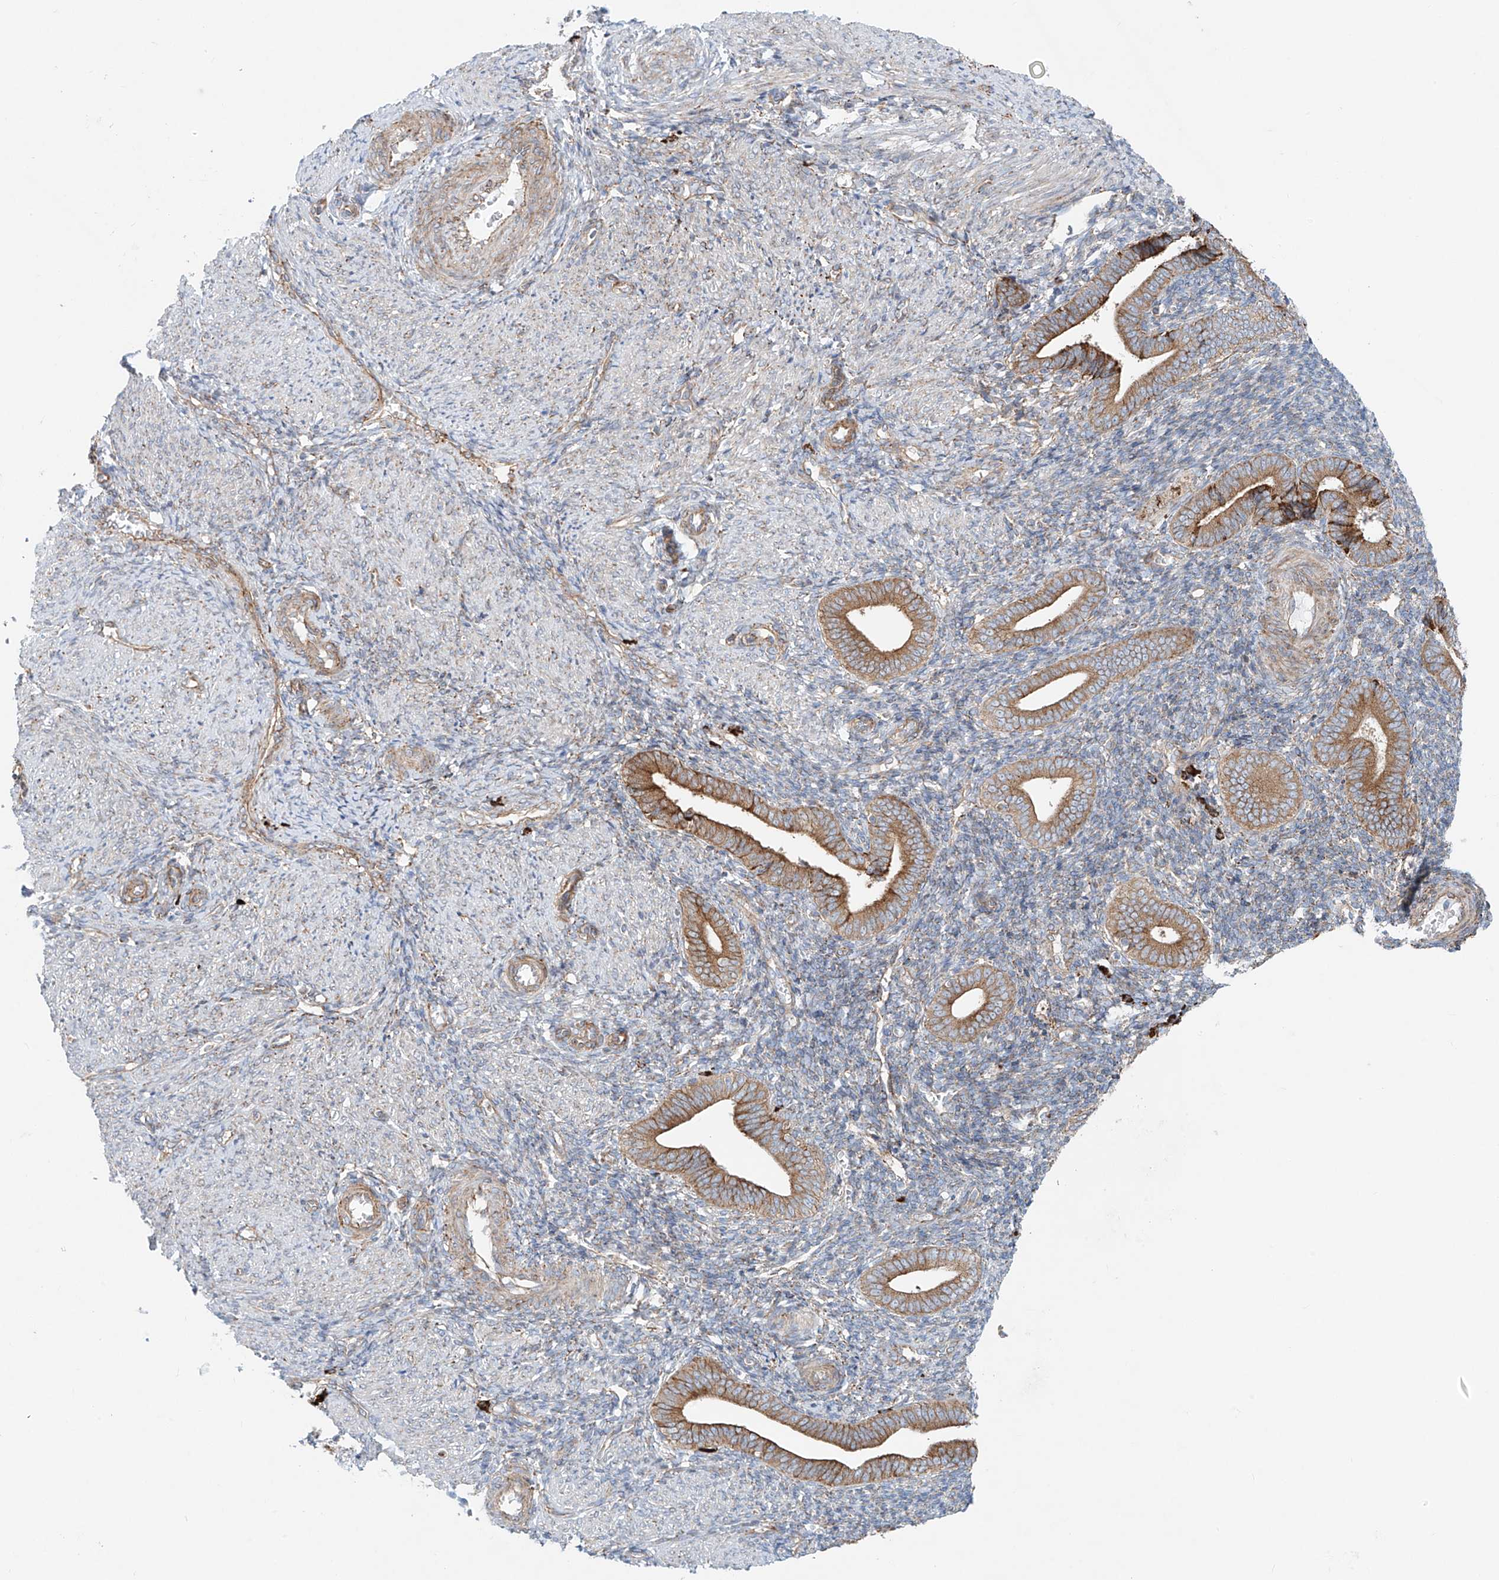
{"staining": {"intensity": "weak", "quantity": "<25%", "location": "cytoplasmic/membranous"}, "tissue": "endometrium", "cell_type": "Cells in endometrial stroma", "image_type": "normal", "snomed": [{"axis": "morphology", "description": "Normal tissue, NOS"}, {"axis": "topography", "description": "Uterus"}, {"axis": "topography", "description": "Endometrium"}], "caption": "Histopathology image shows no protein expression in cells in endometrial stroma of benign endometrium. The staining is performed using DAB (3,3'-diaminobenzidine) brown chromogen with nuclei counter-stained in using hematoxylin.", "gene": "EIPR1", "patient": {"sex": "female", "age": 33}}